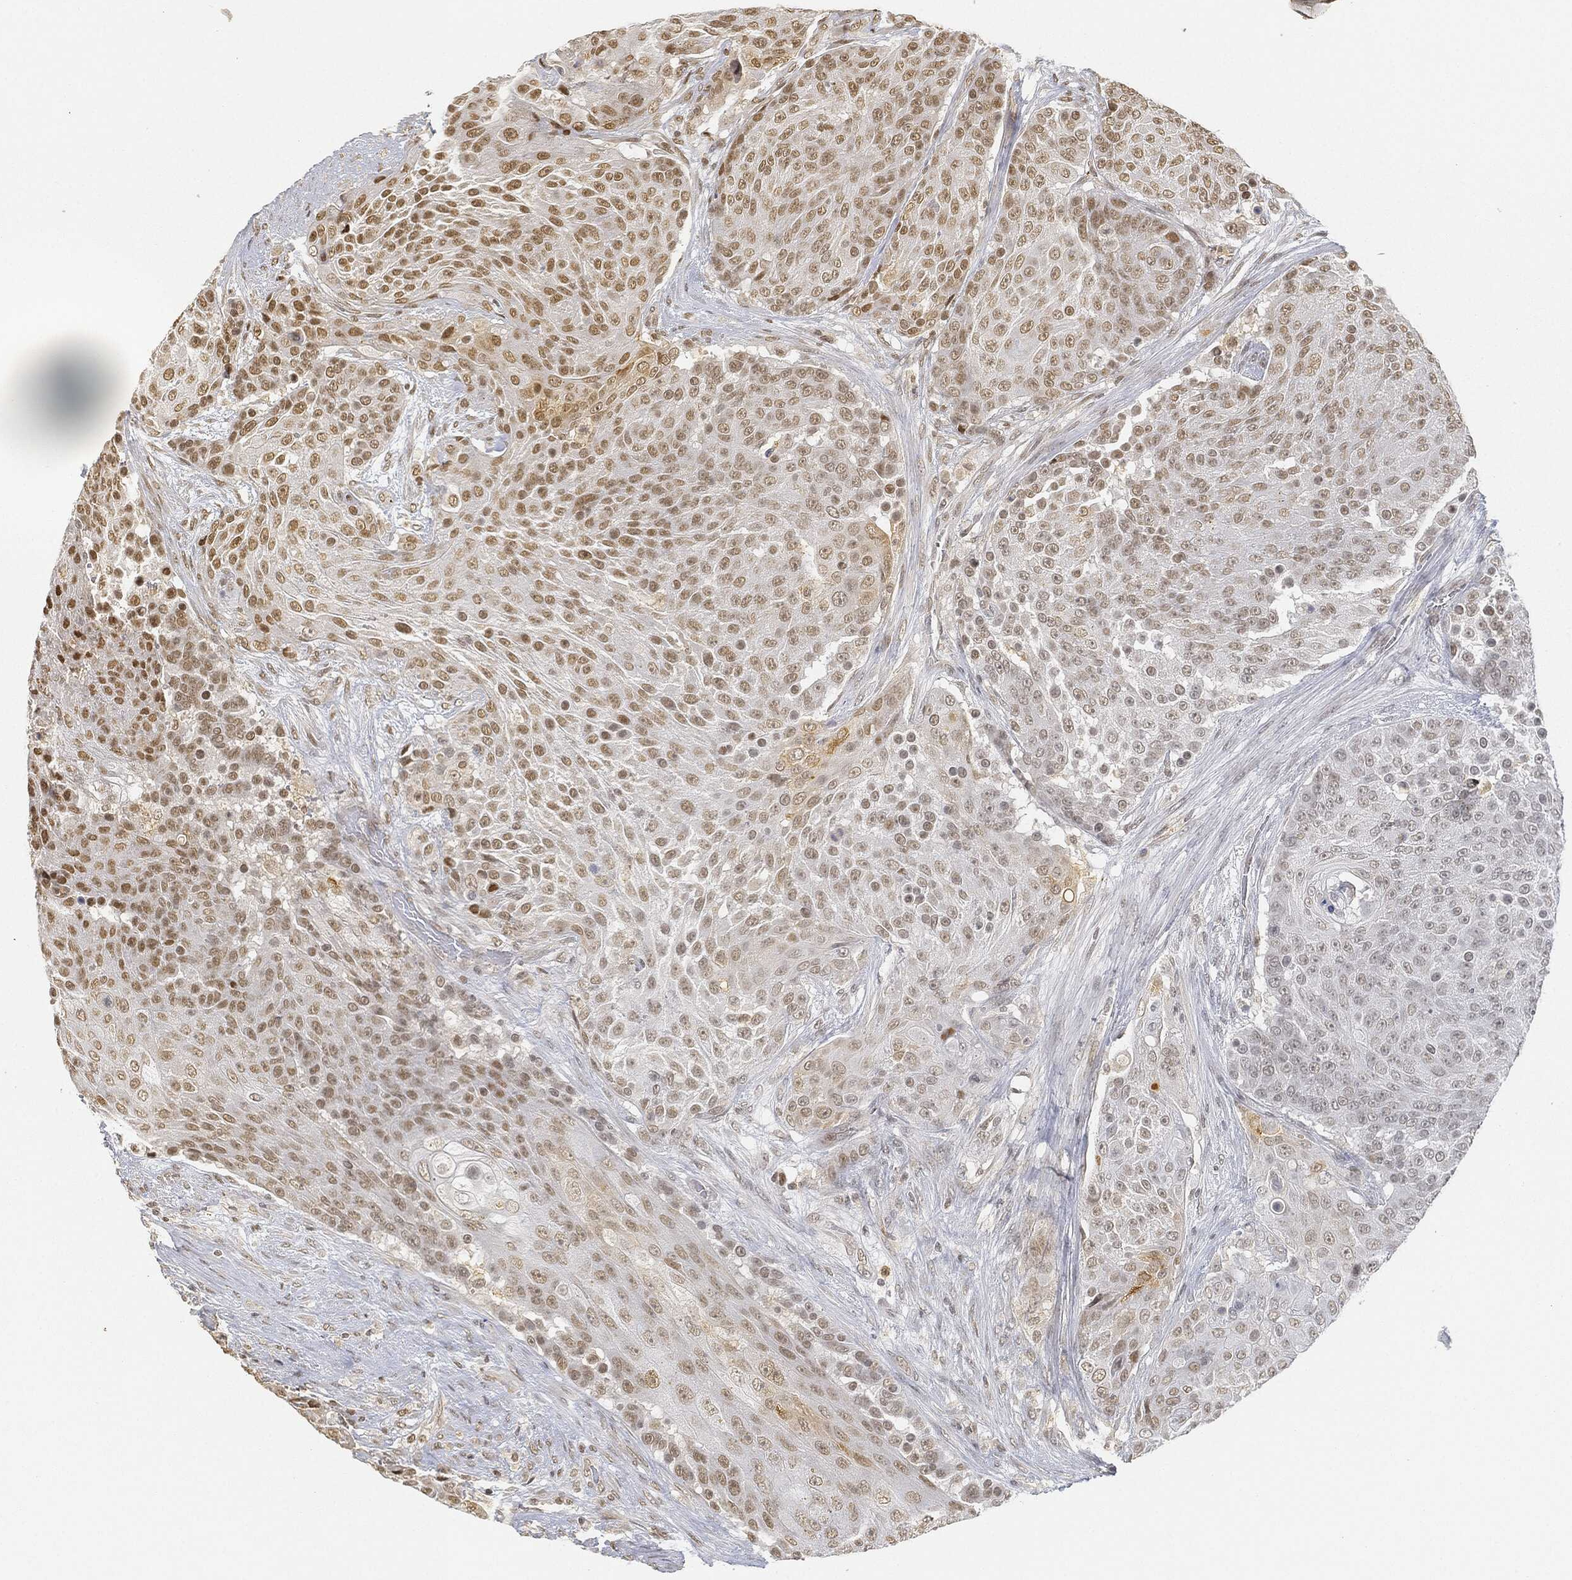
{"staining": {"intensity": "moderate", "quantity": "25%-75%", "location": "nuclear"}, "tissue": "urothelial cancer", "cell_type": "Tumor cells", "image_type": "cancer", "snomed": [{"axis": "morphology", "description": "Urothelial carcinoma, High grade"}, {"axis": "topography", "description": "Urinary bladder"}], "caption": "Human urothelial cancer stained with a protein marker demonstrates moderate staining in tumor cells.", "gene": "CIB1", "patient": {"sex": "female", "age": 63}}